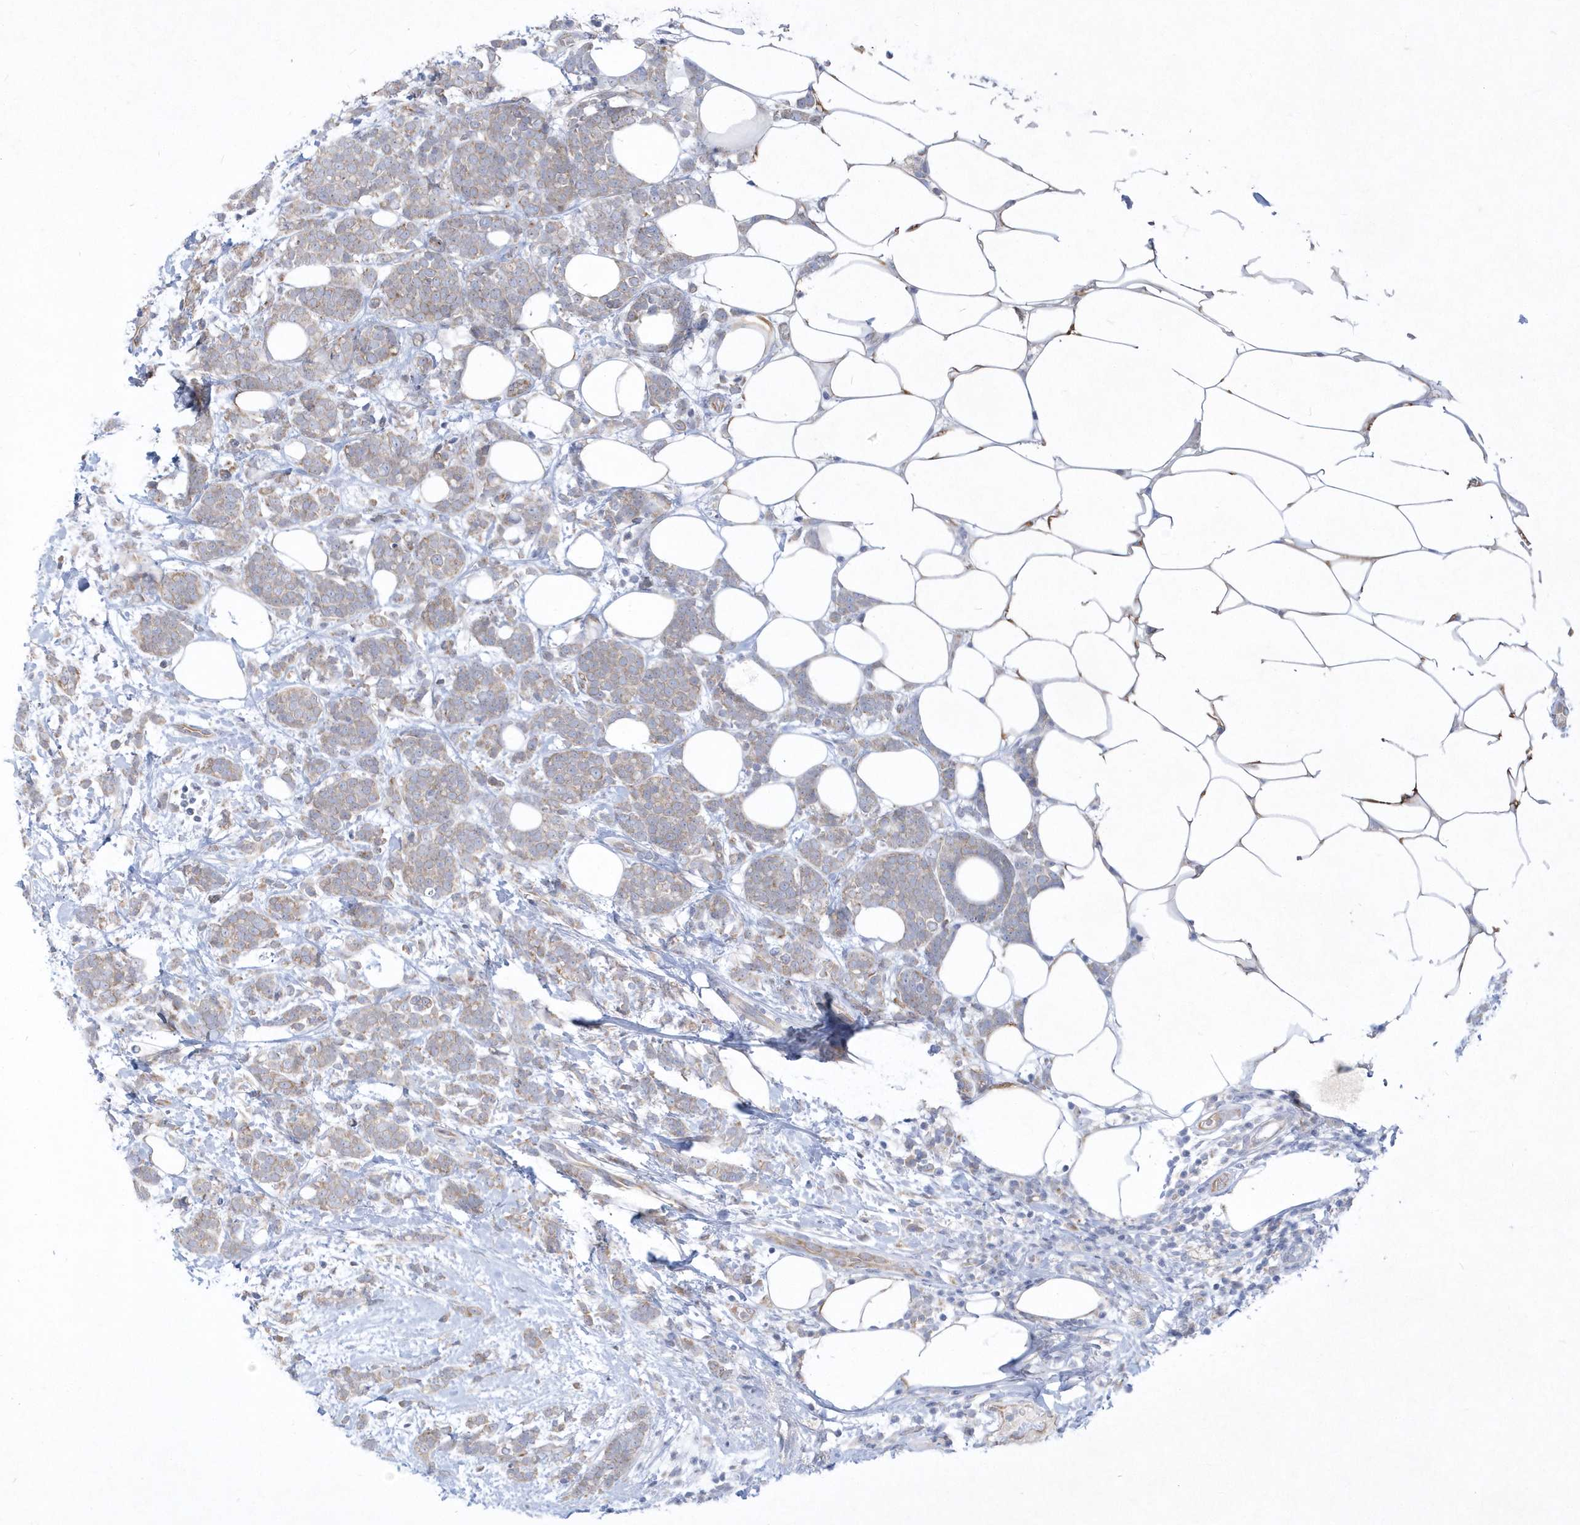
{"staining": {"intensity": "weak", "quantity": "25%-75%", "location": "cytoplasmic/membranous"}, "tissue": "breast cancer", "cell_type": "Tumor cells", "image_type": "cancer", "snomed": [{"axis": "morphology", "description": "Lobular carcinoma"}, {"axis": "topography", "description": "Breast"}], "caption": "Approximately 25%-75% of tumor cells in breast cancer show weak cytoplasmic/membranous protein staining as visualized by brown immunohistochemical staining.", "gene": "DGAT1", "patient": {"sex": "female", "age": 58}}